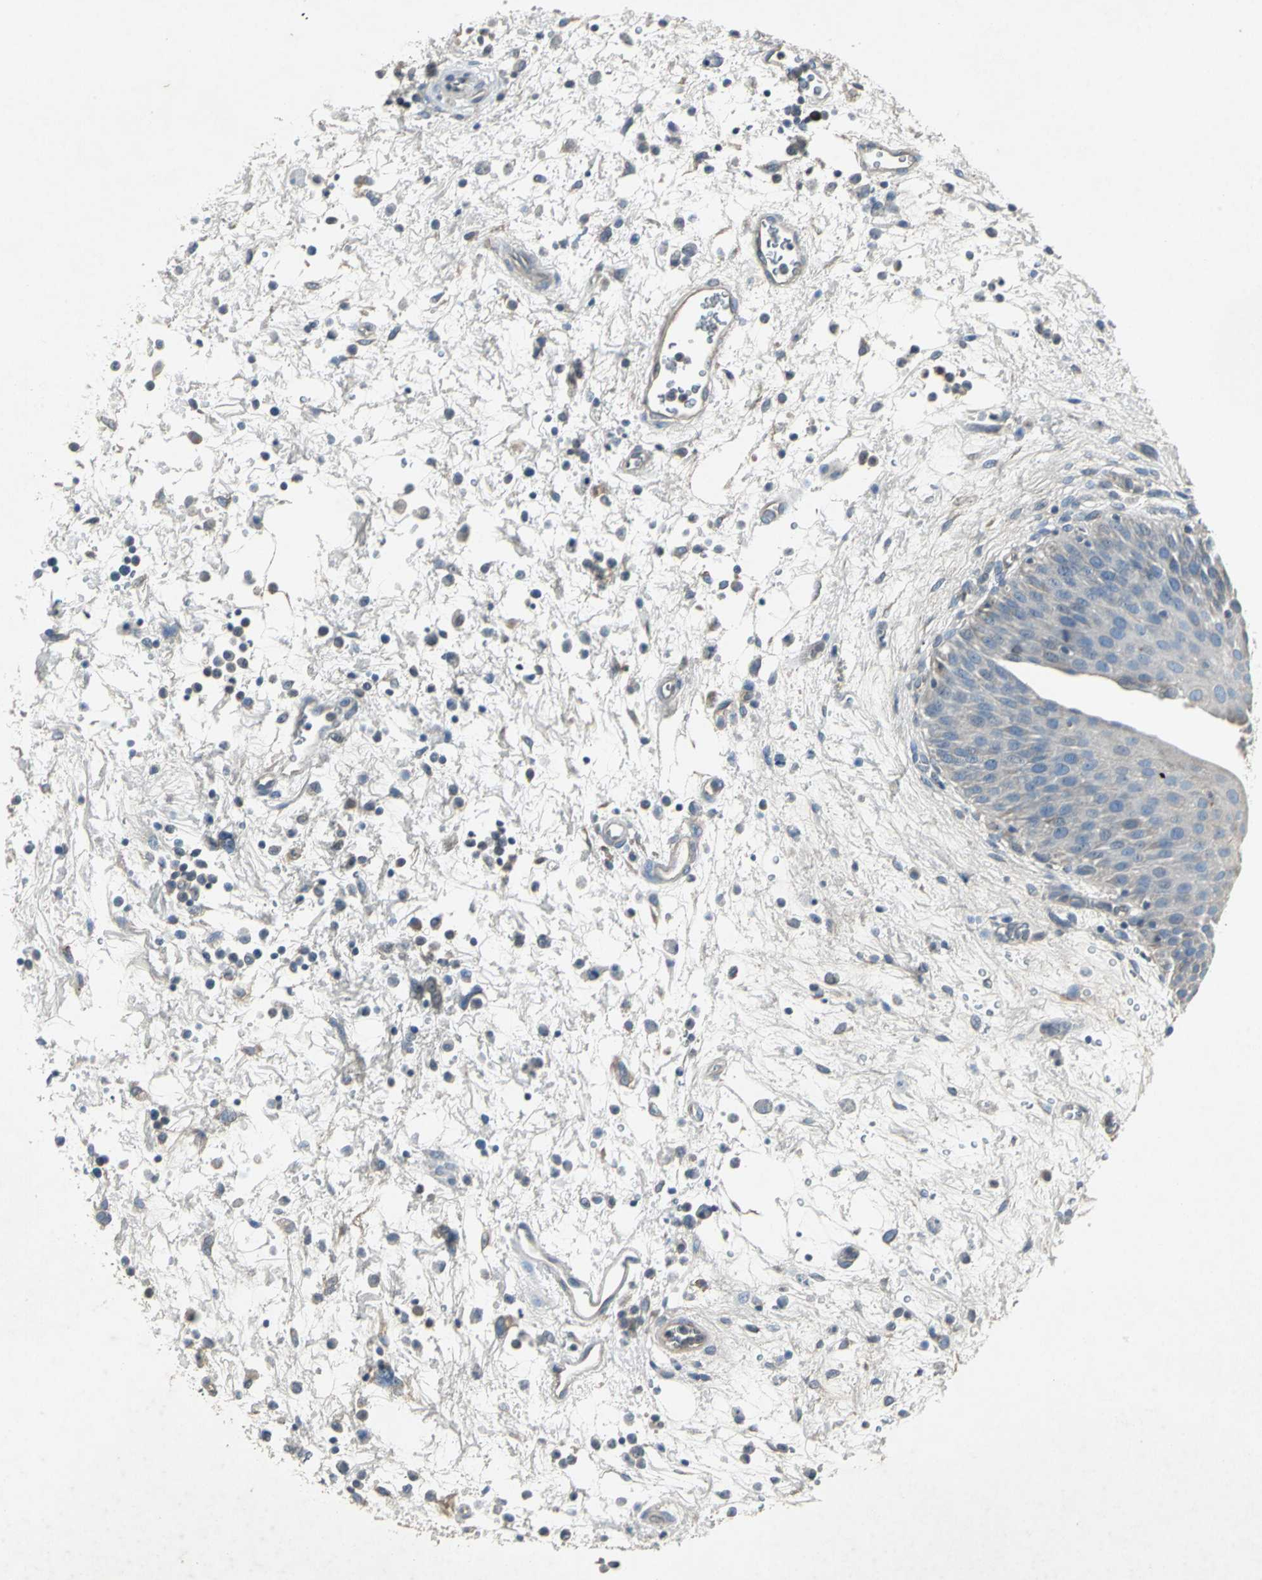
{"staining": {"intensity": "weak", "quantity": "<25%", "location": "cytoplasmic/membranous"}, "tissue": "urinary bladder", "cell_type": "Urothelial cells", "image_type": "normal", "snomed": [{"axis": "morphology", "description": "Normal tissue, NOS"}, {"axis": "morphology", "description": "Dysplasia, NOS"}, {"axis": "topography", "description": "Urinary bladder"}], "caption": "This is a micrograph of immunohistochemistry (IHC) staining of normal urinary bladder, which shows no staining in urothelial cells.", "gene": "SLC2A13", "patient": {"sex": "male", "age": 35}}